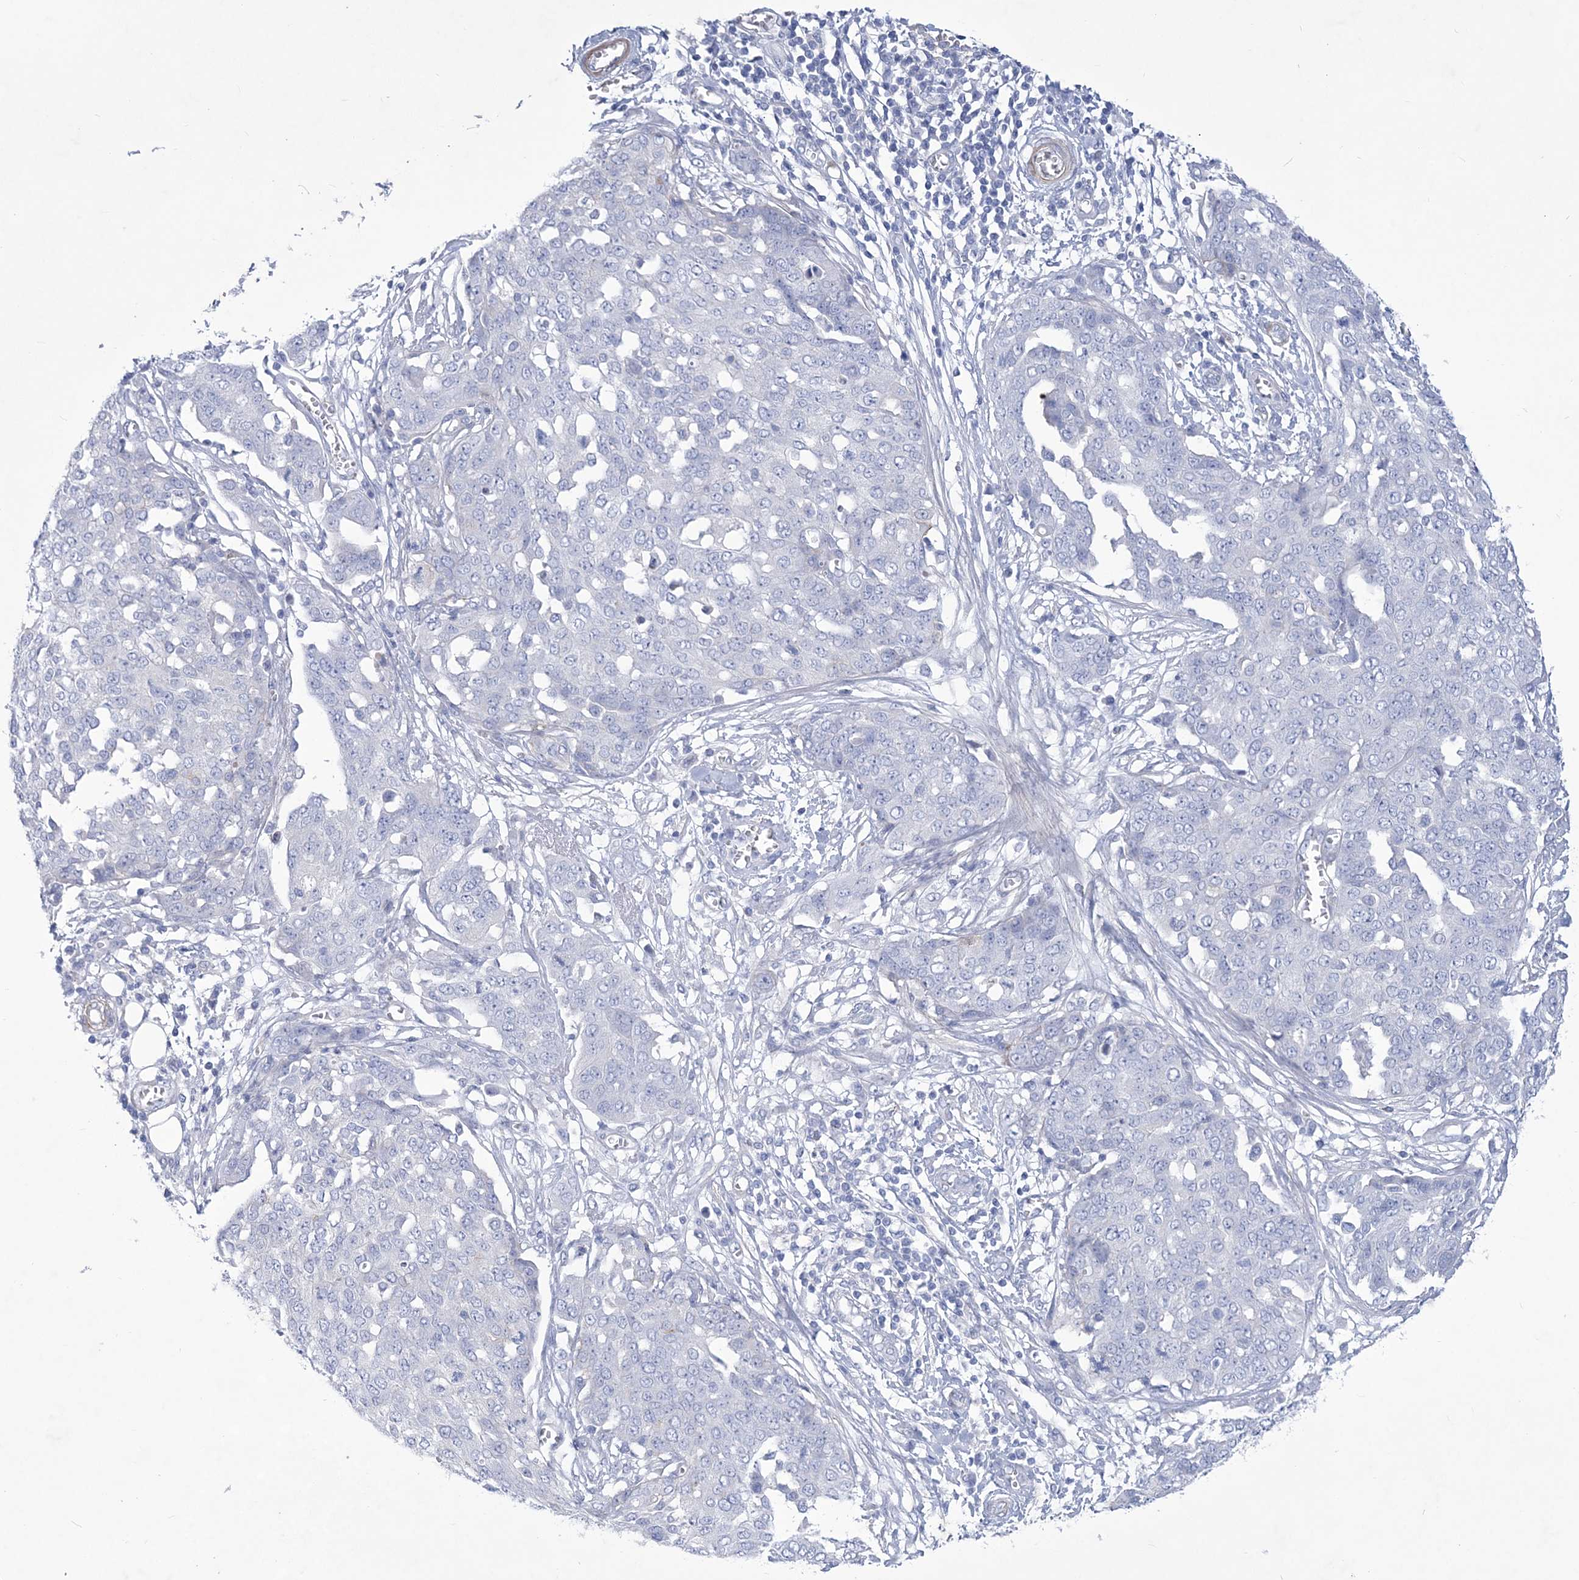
{"staining": {"intensity": "negative", "quantity": "none", "location": "none"}, "tissue": "ovarian cancer", "cell_type": "Tumor cells", "image_type": "cancer", "snomed": [{"axis": "morphology", "description": "Cystadenocarcinoma, serous, NOS"}, {"axis": "topography", "description": "Soft tissue"}, {"axis": "topography", "description": "Ovary"}], "caption": "An IHC photomicrograph of ovarian cancer (serous cystadenocarcinoma) is shown. There is no staining in tumor cells of ovarian cancer (serous cystadenocarcinoma). Nuclei are stained in blue.", "gene": "WDR74", "patient": {"sex": "female", "age": 57}}